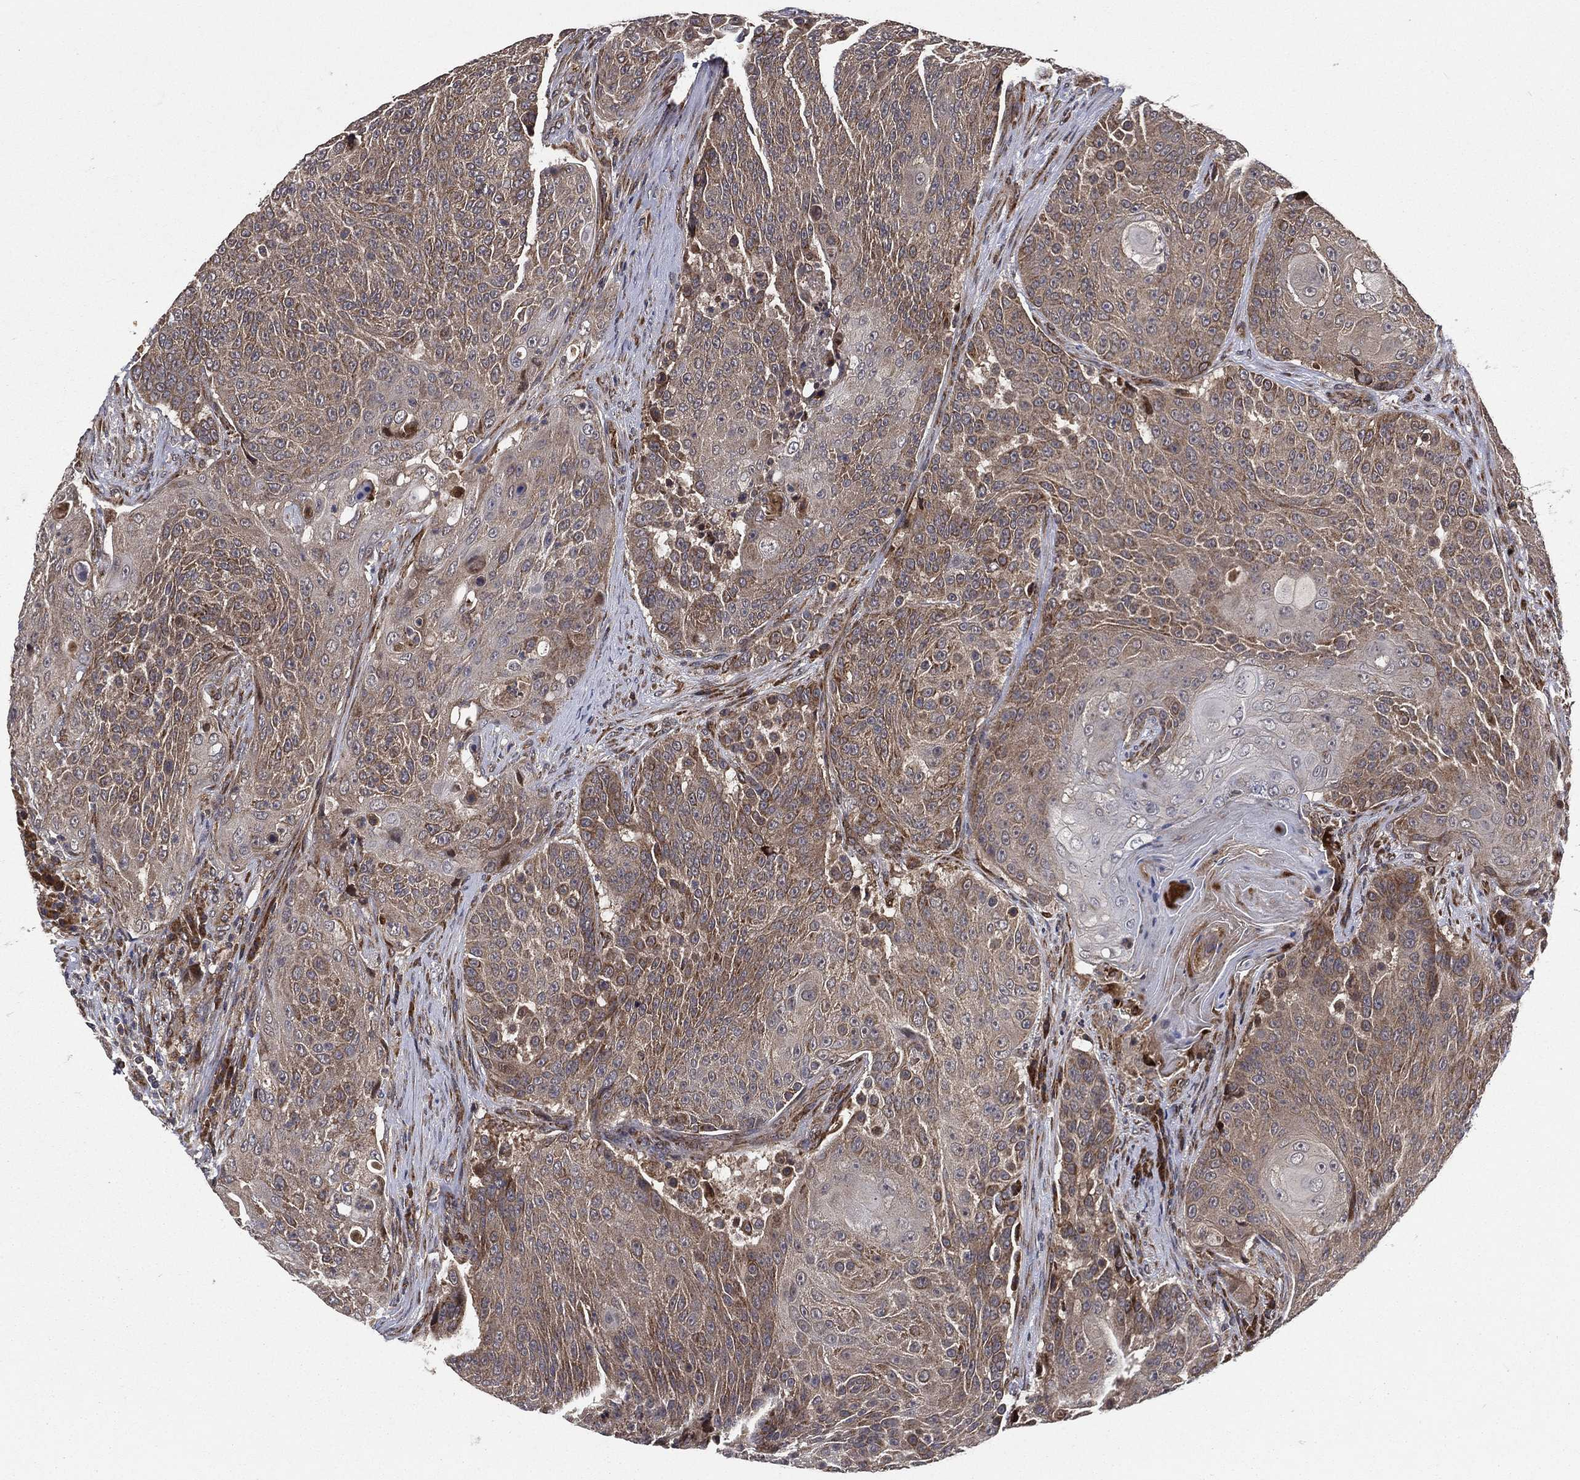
{"staining": {"intensity": "moderate", "quantity": "25%-75%", "location": "cytoplasmic/membranous"}, "tissue": "urothelial cancer", "cell_type": "Tumor cells", "image_type": "cancer", "snomed": [{"axis": "morphology", "description": "Urothelial carcinoma, High grade"}, {"axis": "topography", "description": "Urinary bladder"}], "caption": "Immunohistochemistry (IHC) (DAB) staining of human urothelial cancer exhibits moderate cytoplasmic/membranous protein staining in approximately 25%-75% of tumor cells. The protein is stained brown, and the nuclei are stained in blue (DAB IHC with brightfield microscopy, high magnification).", "gene": "RAB11FIP4", "patient": {"sex": "female", "age": 63}}